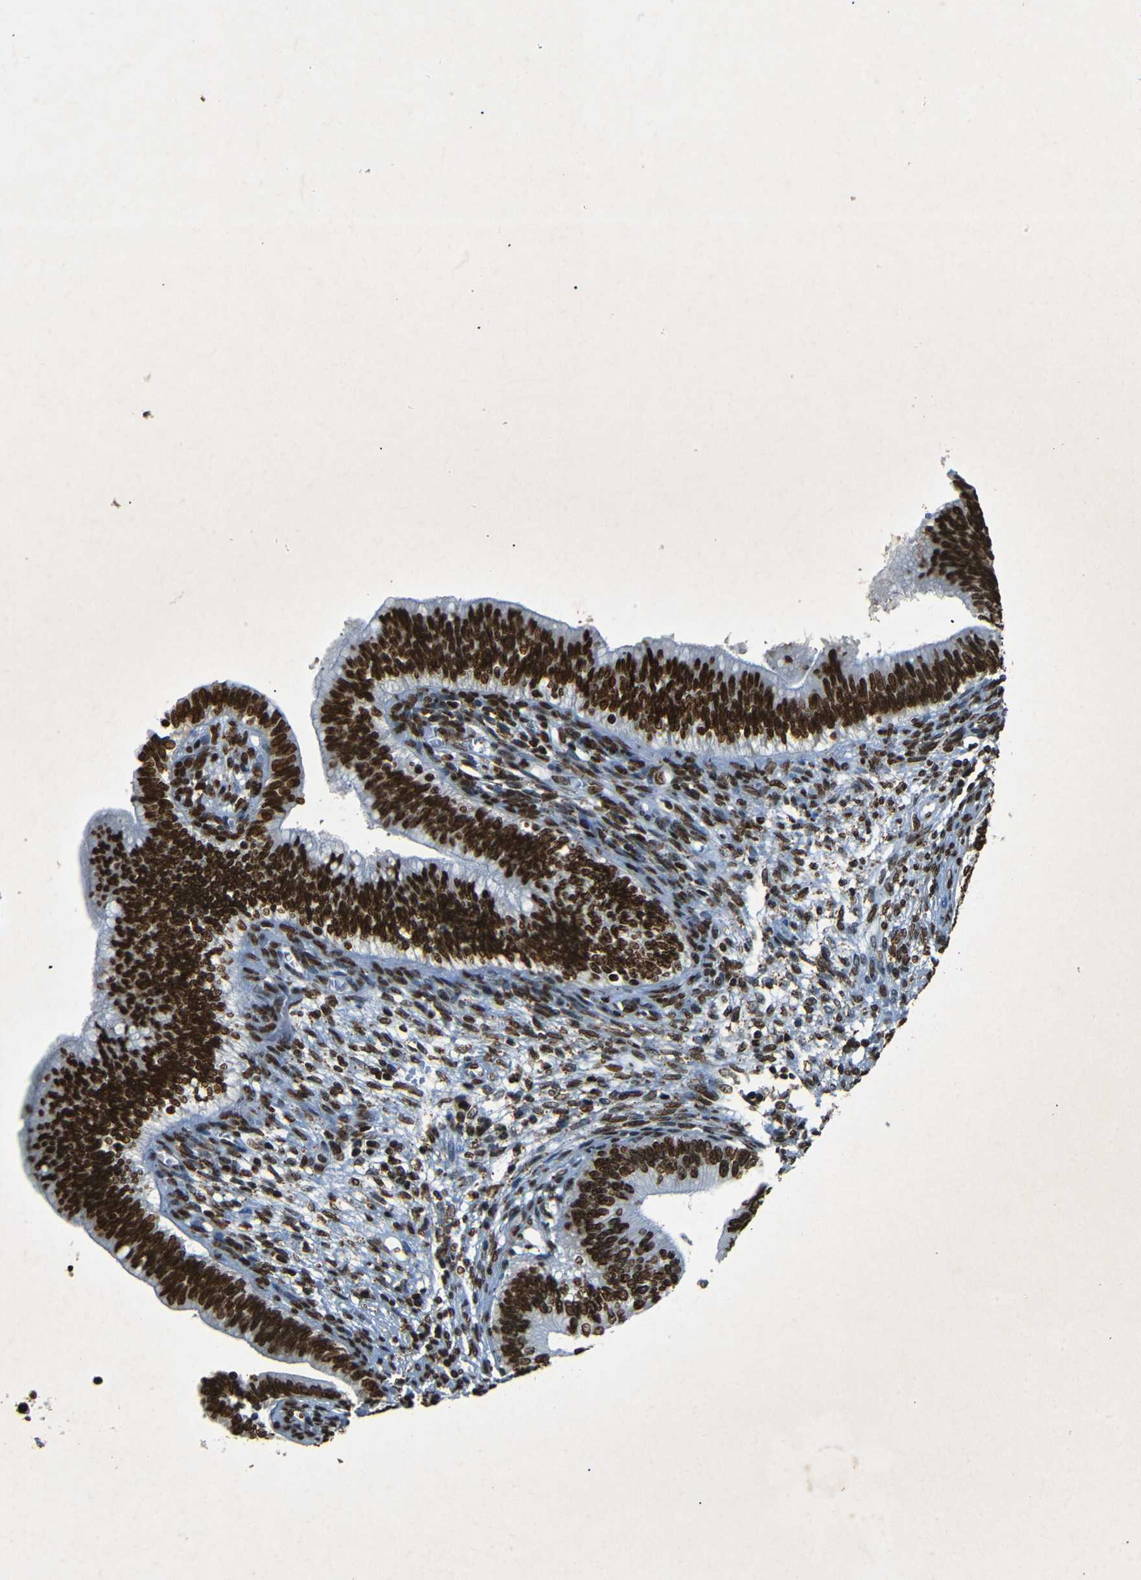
{"staining": {"intensity": "strong", "quantity": ">75%", "location": "nuclear"}, "tissue": "cervical cancer", "cell_type": "Tumor cells", "image_type": "cancer", "snomed": [{"axis": "morphology", "description": "Adenocarcinoma, NOS"}, {"axis": "topography", "description": "Cervix"}], "caption": "Cervical cancer stained with a brown dye shows strong nuclear positive expression in about >75% of tumor cells.", "gene": "HMGN1", "patient": {"sex": "female", "age": 44}}